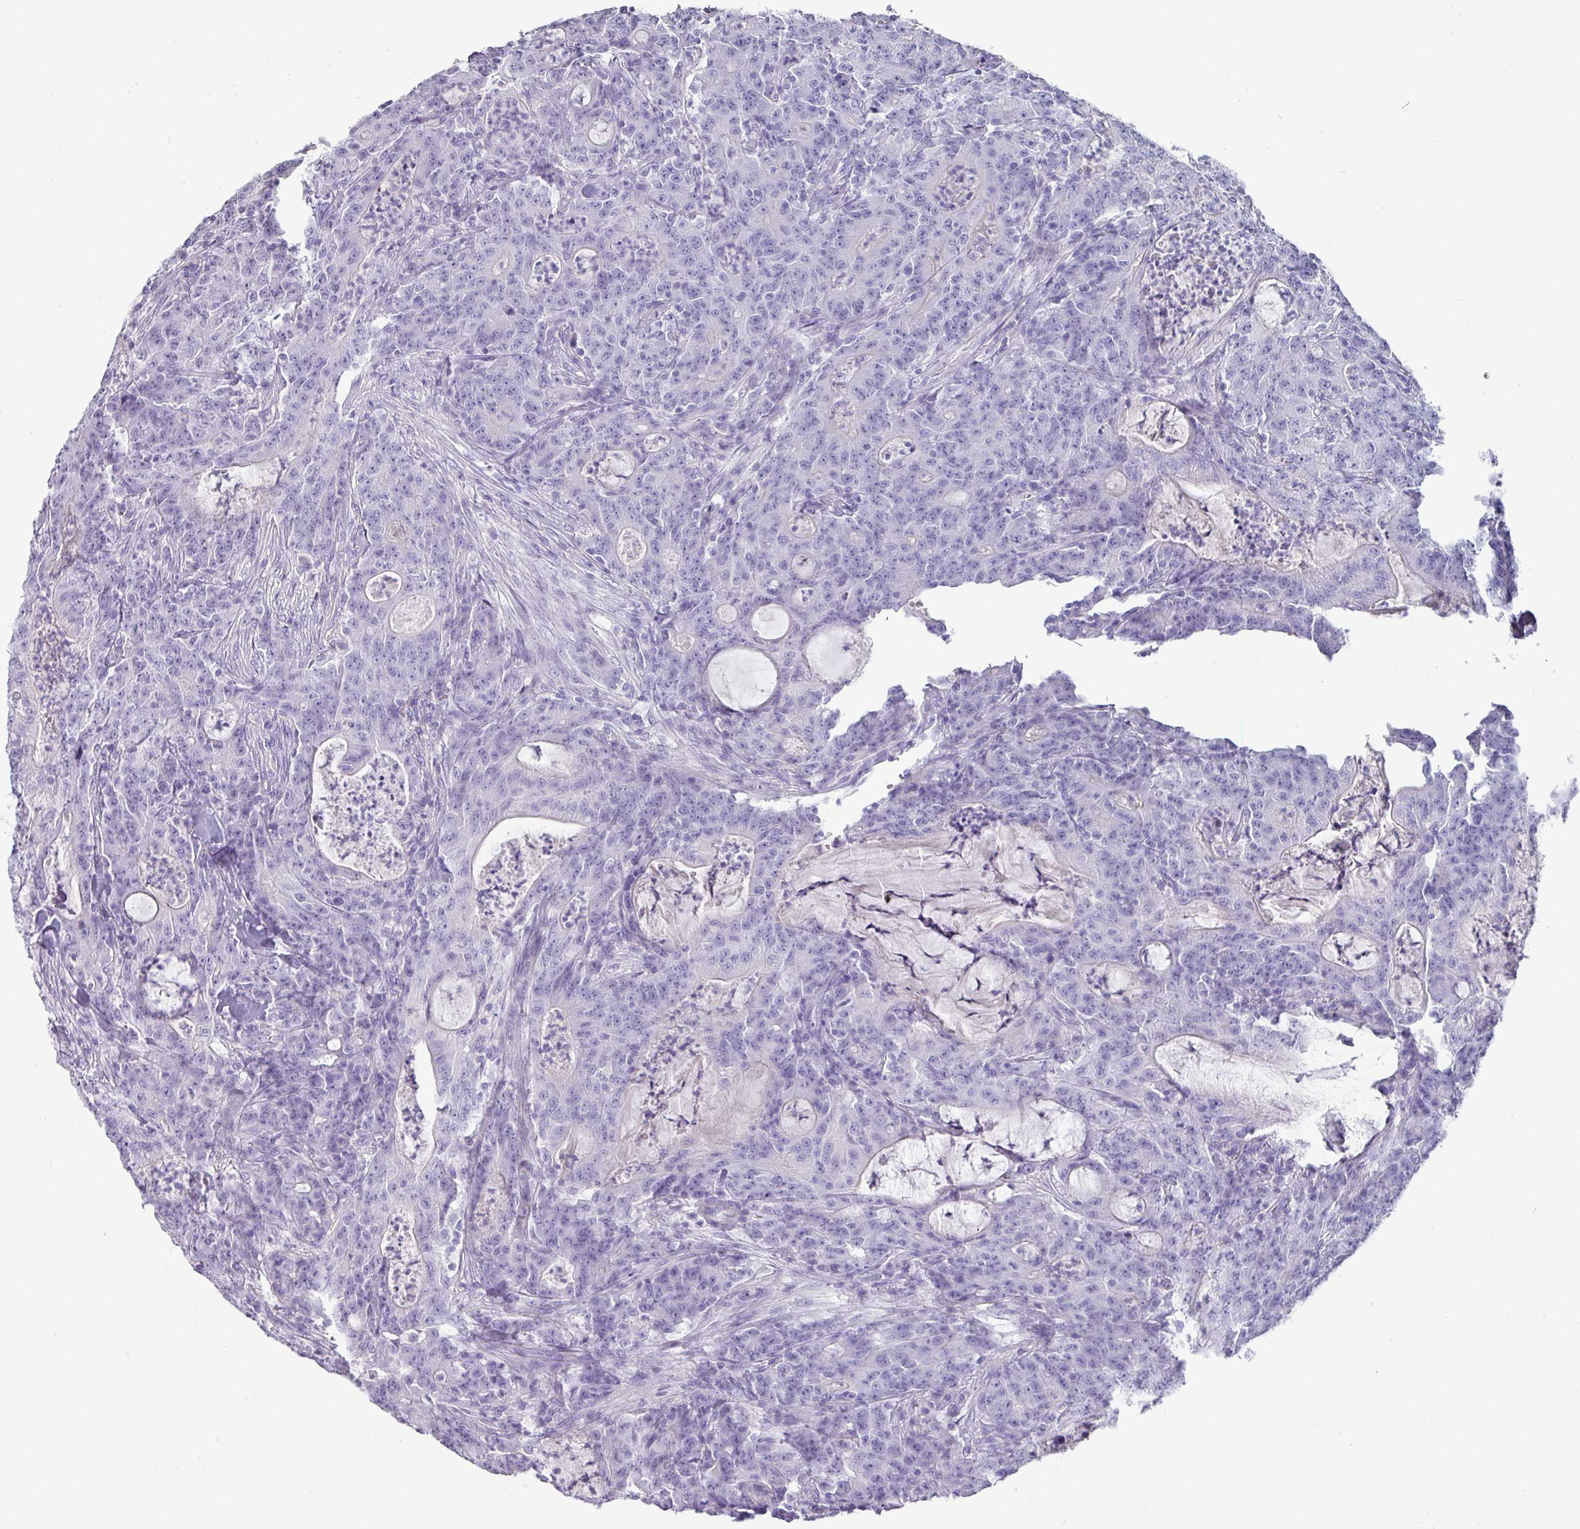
{"staining": {"intensity": "negative", "quantity": "none", "location": "none"}, "tissue": "colorectal cancer", "cell_type": "Tumor cells", "image_type": "cancer", "snomed": [{"axis": "morphology", "description": "Adenocarcinoma, NOS"}, {"axis": "topography", "description": "Colon"}], "caption": "Colorectal cancer stained for a protein using immunohistochemistry (IHC) demonstrates no staining tumor cells.", "gene": "GSTA3", "patient": {"sex": "male", "age": 83}}